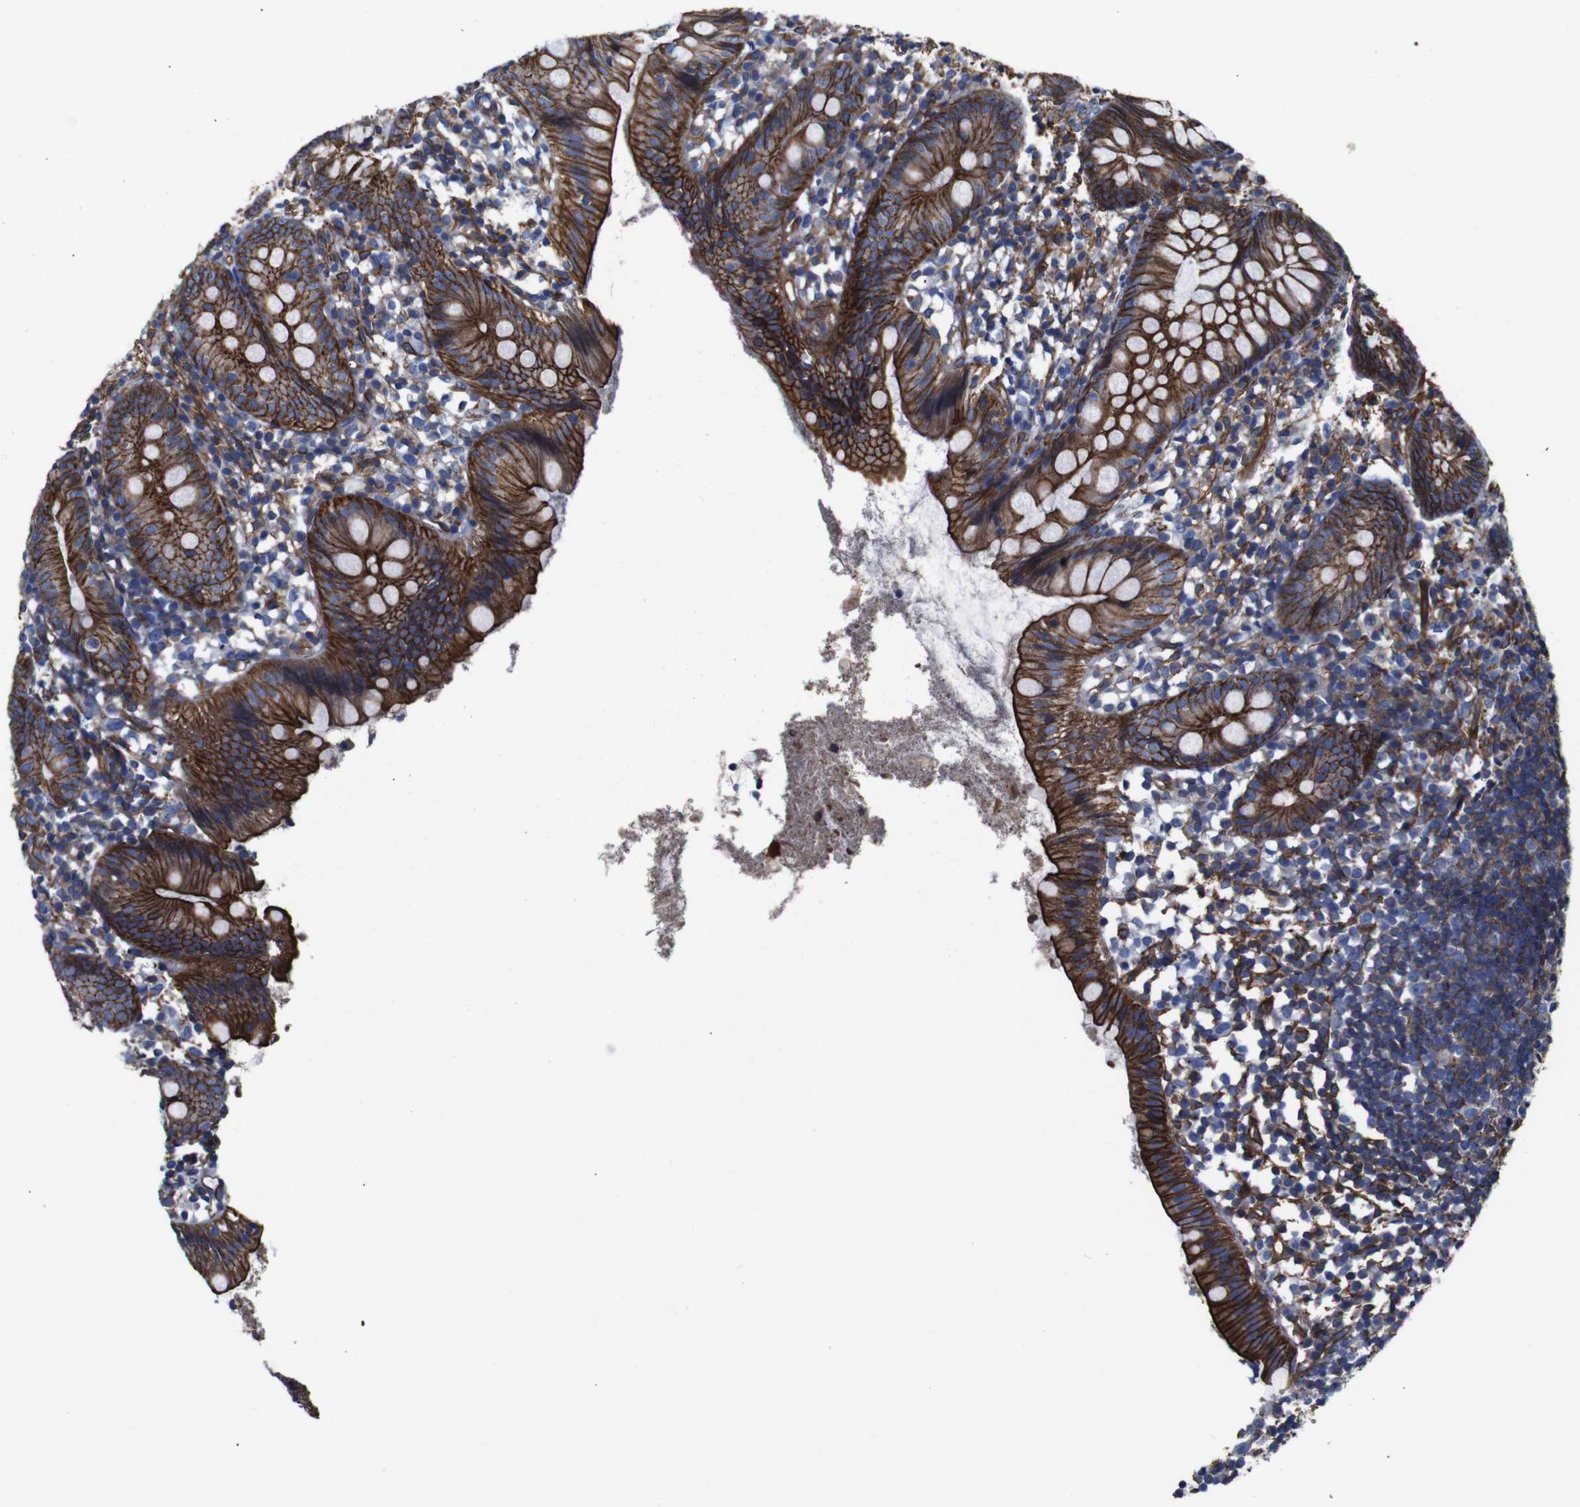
{"staining": {"intensity": "strong", "quantity": ">75%", "location": "cytoplasmic/membranous"}, "tissue": "appendix", "cell_type": "Glandular cells", "image_type": "normal", "snomed": [{"axis": "morphology", "description": "Normal tissue, NOS"}, {"axis": "topography", "description": "Appendix"}], "caption": "Protein analysis of unremarkable appendix demonstrates strong cytoplasmic/membranous expression in about >75% of glandular cells. (Brightfield microscopy of DAB IHC at high magnification).", "gene": "SPTBN1", "patient": {"sex": "female", "age": 20}}